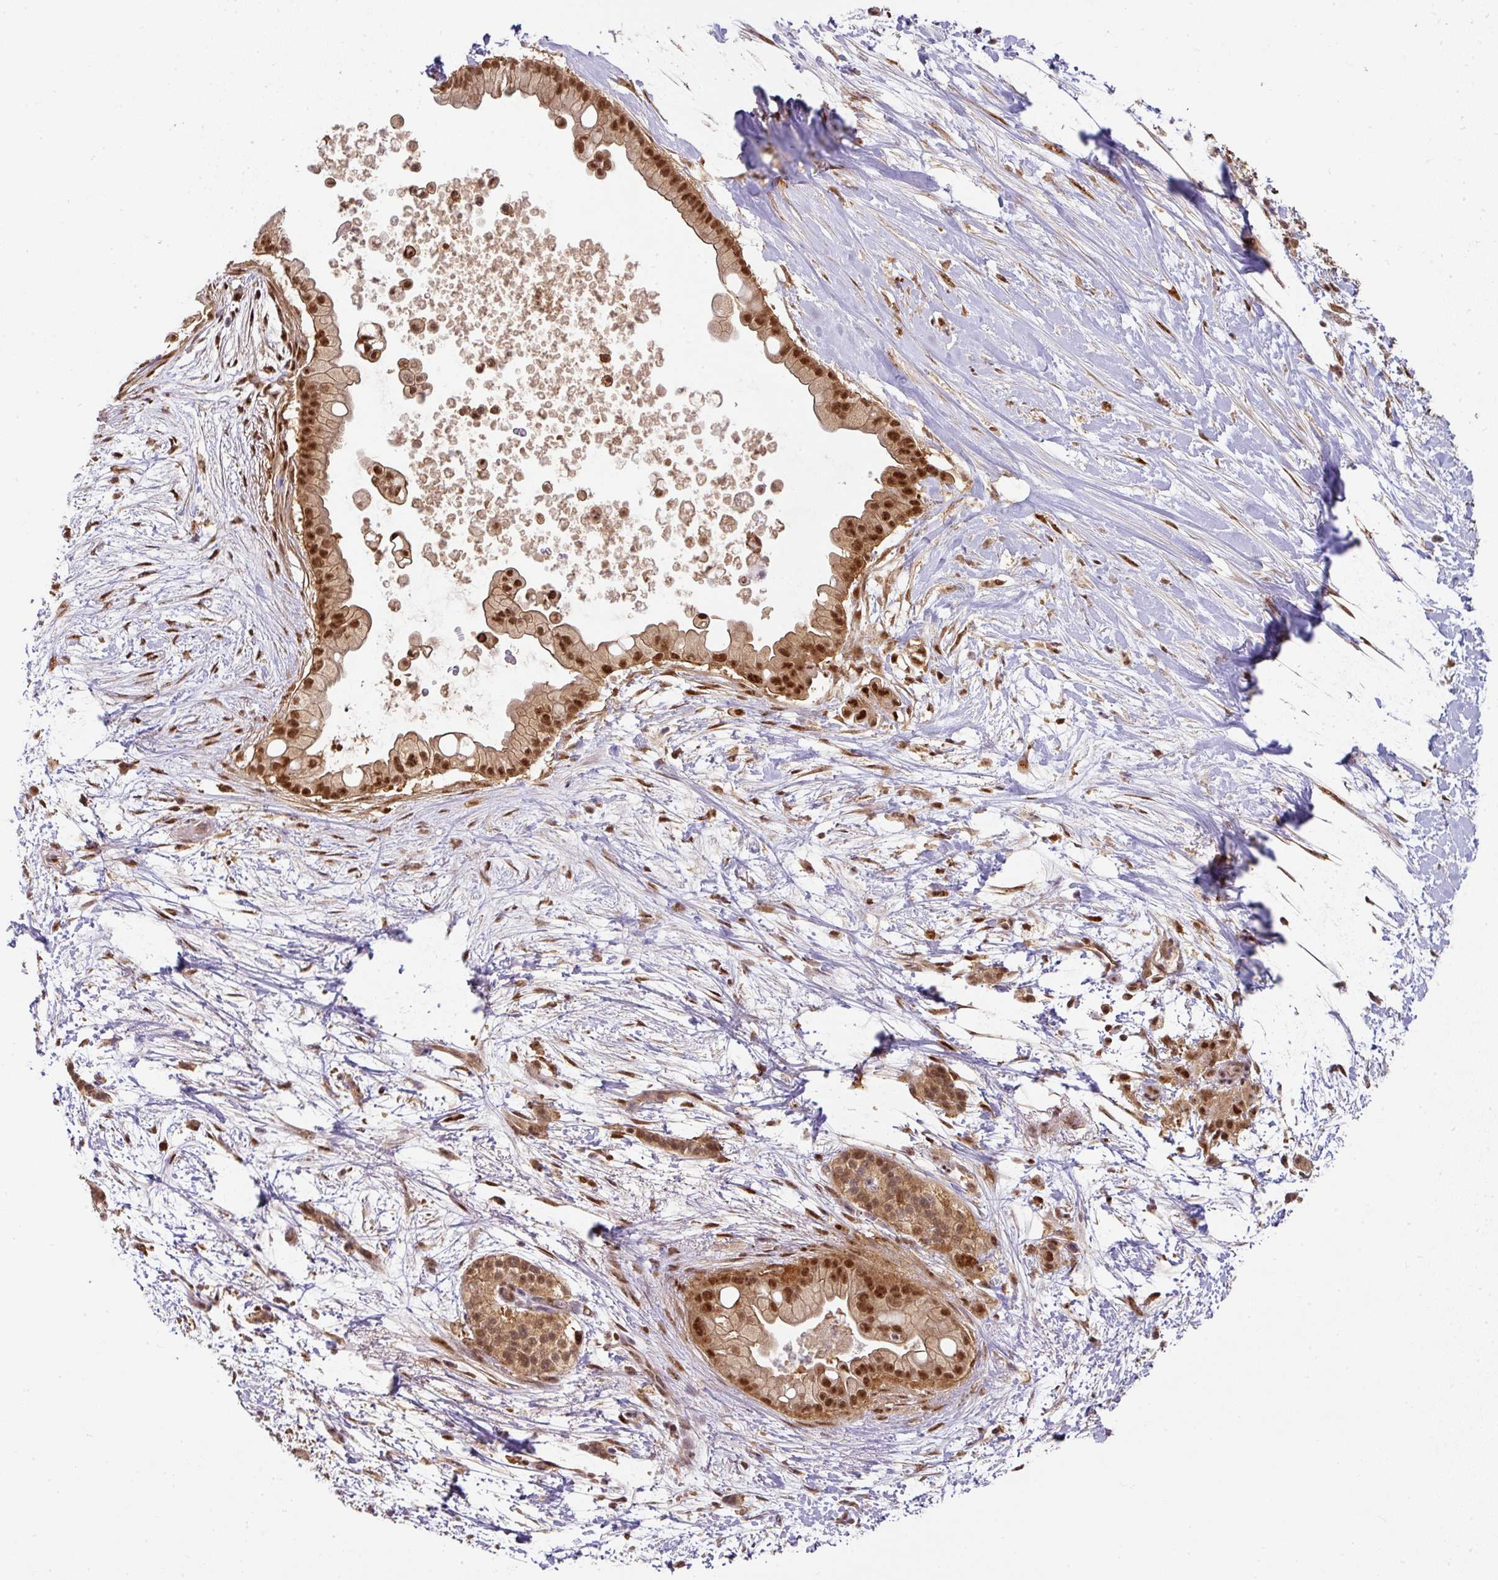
{"staining": {"intensity": "strong", "quantity": ">75%", "location": "nuclear"}, "tissue": "pancreatic cancer", "cell_type": "Tumor cells", "image_type": "cancer", "snomed": [{"axis": "morphology", "description": "Adenocarcinoma, NOS"}, {"axis": "topography", "description": "Pancreas"}], "caption": "Brown immunohistochemical staining in pancreatic cancer (adenocarcinoma) shows strong nuclear positivity in approximately >75% of tumor cells. Ihc stains the protein in brown and the nuclei are stained blue.", "gene": "RANBP9", "patient": {"sex": "female", "age": 69}}